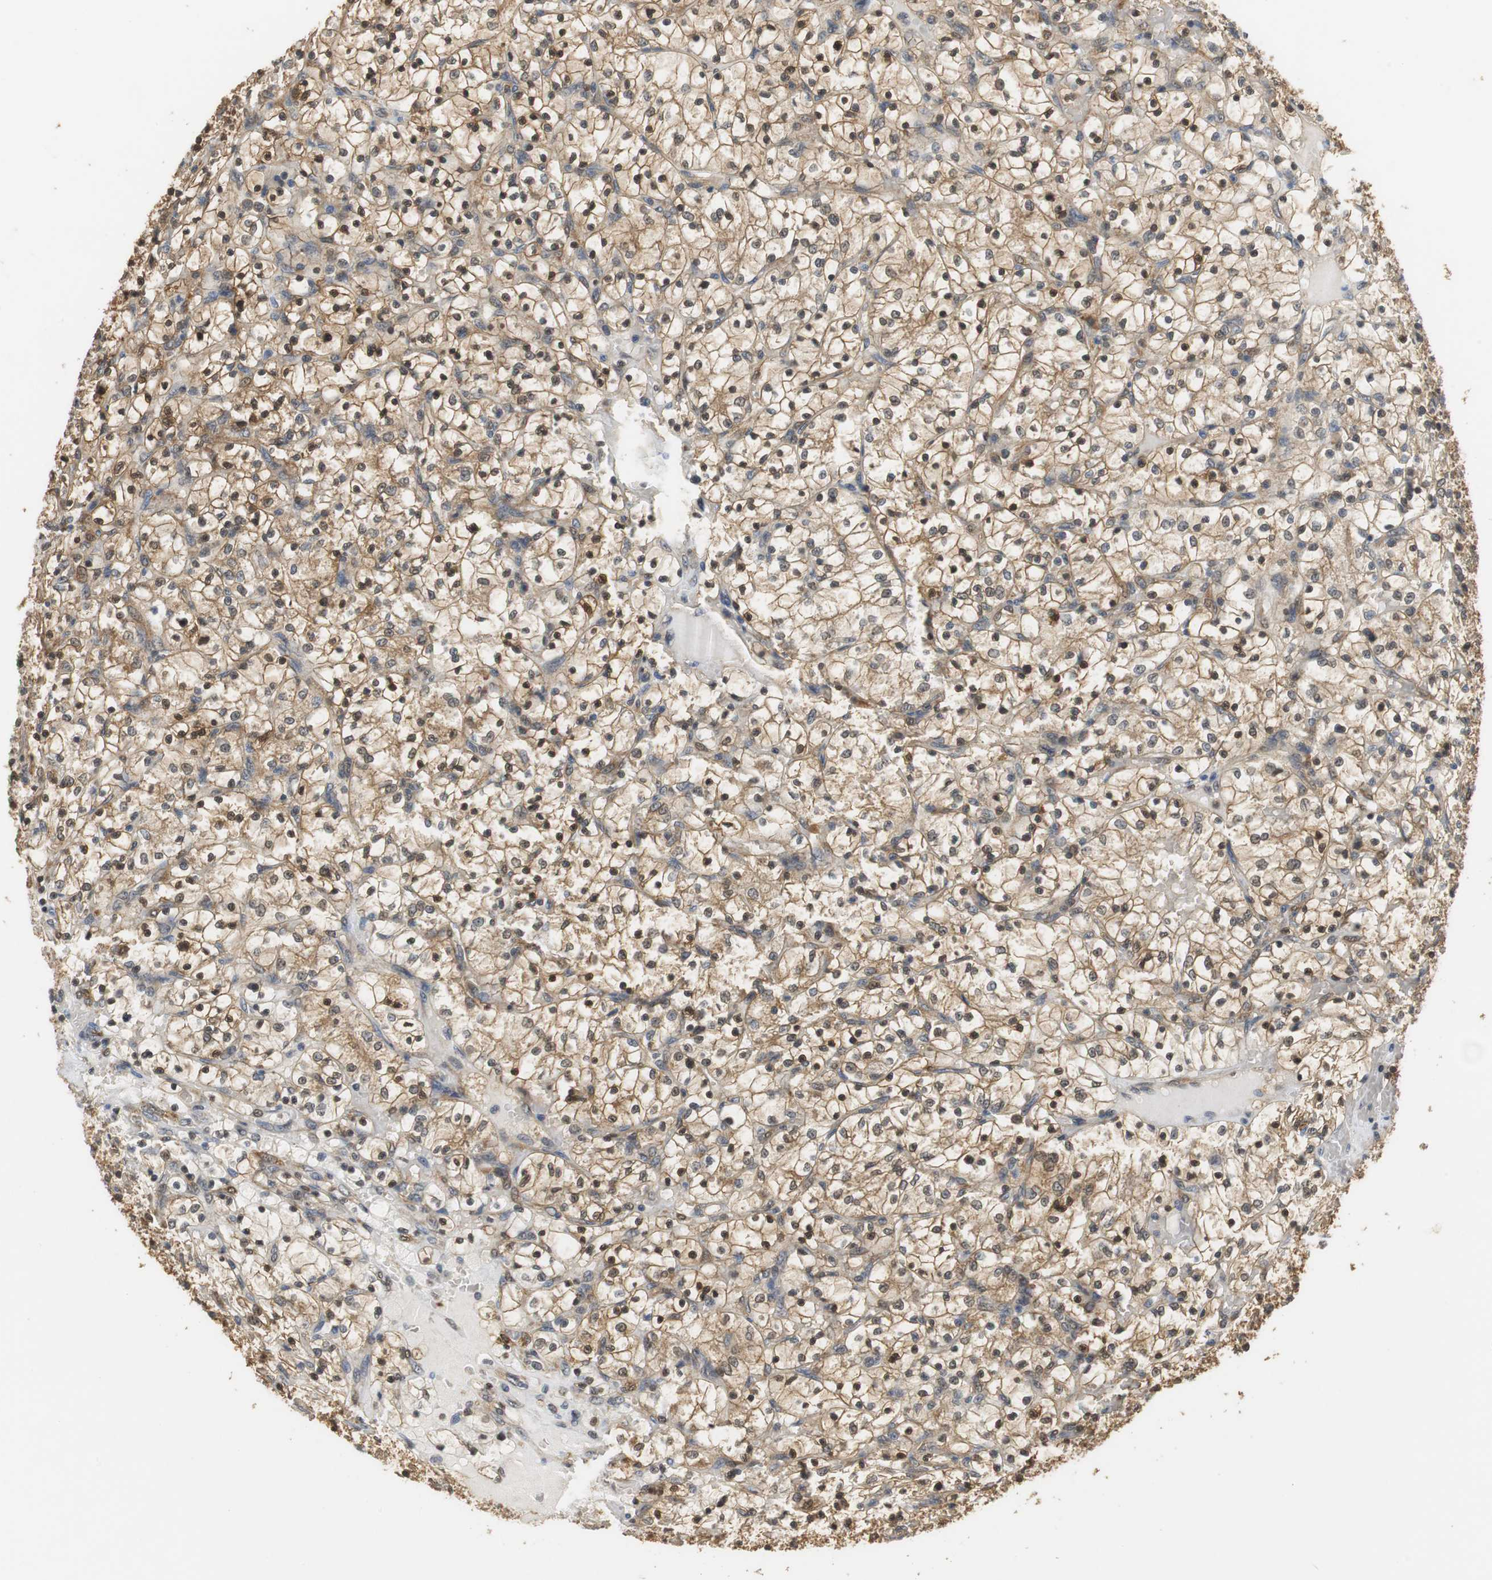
{"staining": {"intensity": "moderate", "quantity": ">75%", "location": "cytoplasmic/membranous,nuclear"}, "tissue": "renal cancer", "cell_type": "Tumor cells", "image_type": "cancer", "snomed": [{"axis": "morphology", "description": "Adenocarcinoma, NOS"}, {"axis": "topography", "description": "Kidney"}], "caption": "Moderate cytoplasmic/membranous and nuclear positivity for a protein is seen in about >75% of tumor cells of adenocarcinoma (renal) using immunohistochemistry.", "gene": "UBQLN2", "patient": {"sex": "female", "age": 69}}